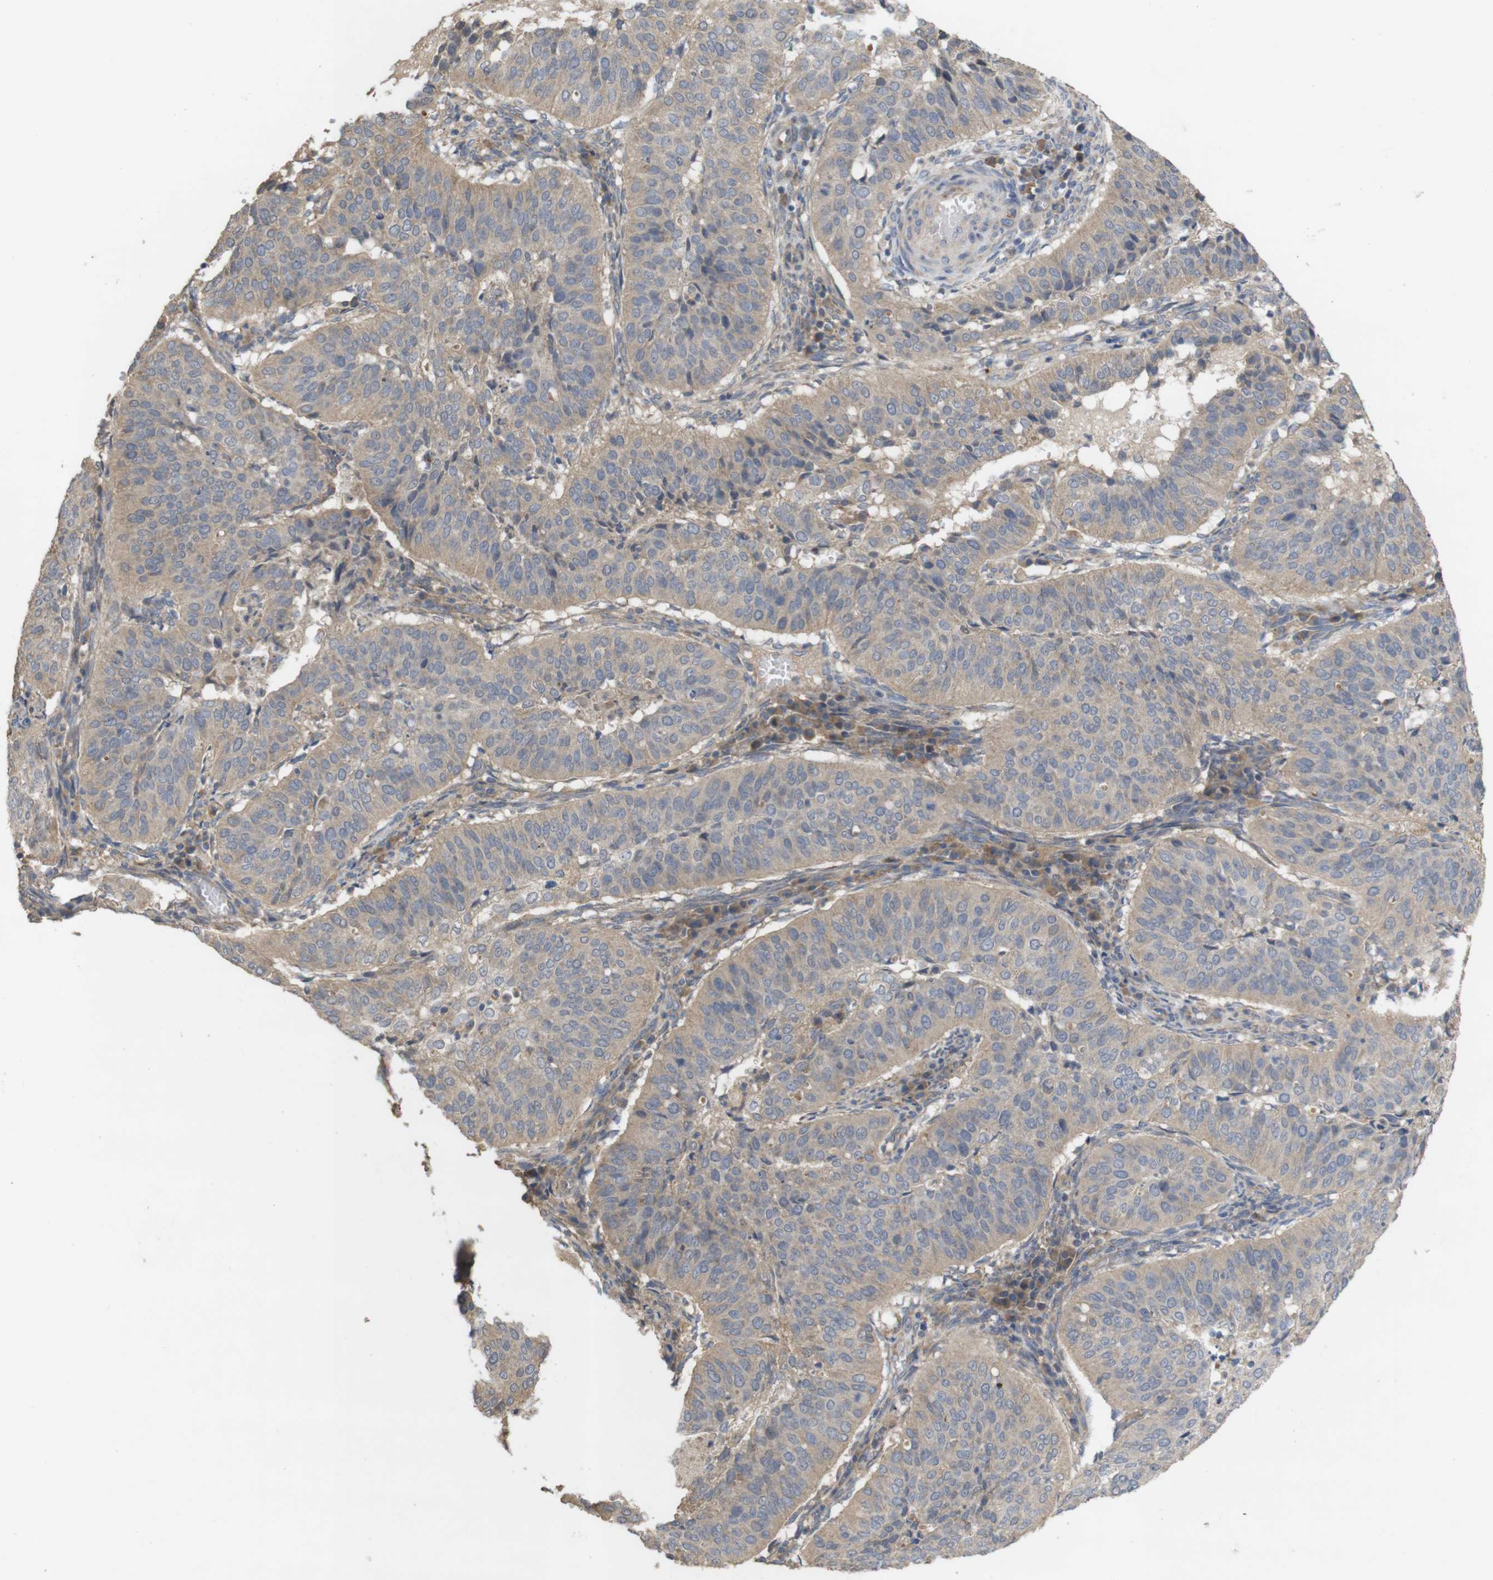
{"staining": {"intensity": "weak", "quantity": ">75%", "location": "cytoplasmic/membranous"}, "tissue": "cervical cancer", "cell_type": "Tumor cells", "image_type": "cancer", "snomed": [{"axis": "morphology", "description": "Normal tissue, NOS"}, {"axis": "morphology", "description": "Squamous cell carcinoma, NOS"}, {"axis": "topography", "description": "Cervix"}], "caption": "Cervical cancer (squamous cell carcinoma) was stained to show a protein in brown. There is low levels of weak cytoplasmic/membranous positivity in about >75% of tumor cells.", "gene": "KCNS3", "patient": {"sex": "female", "age": 39}}